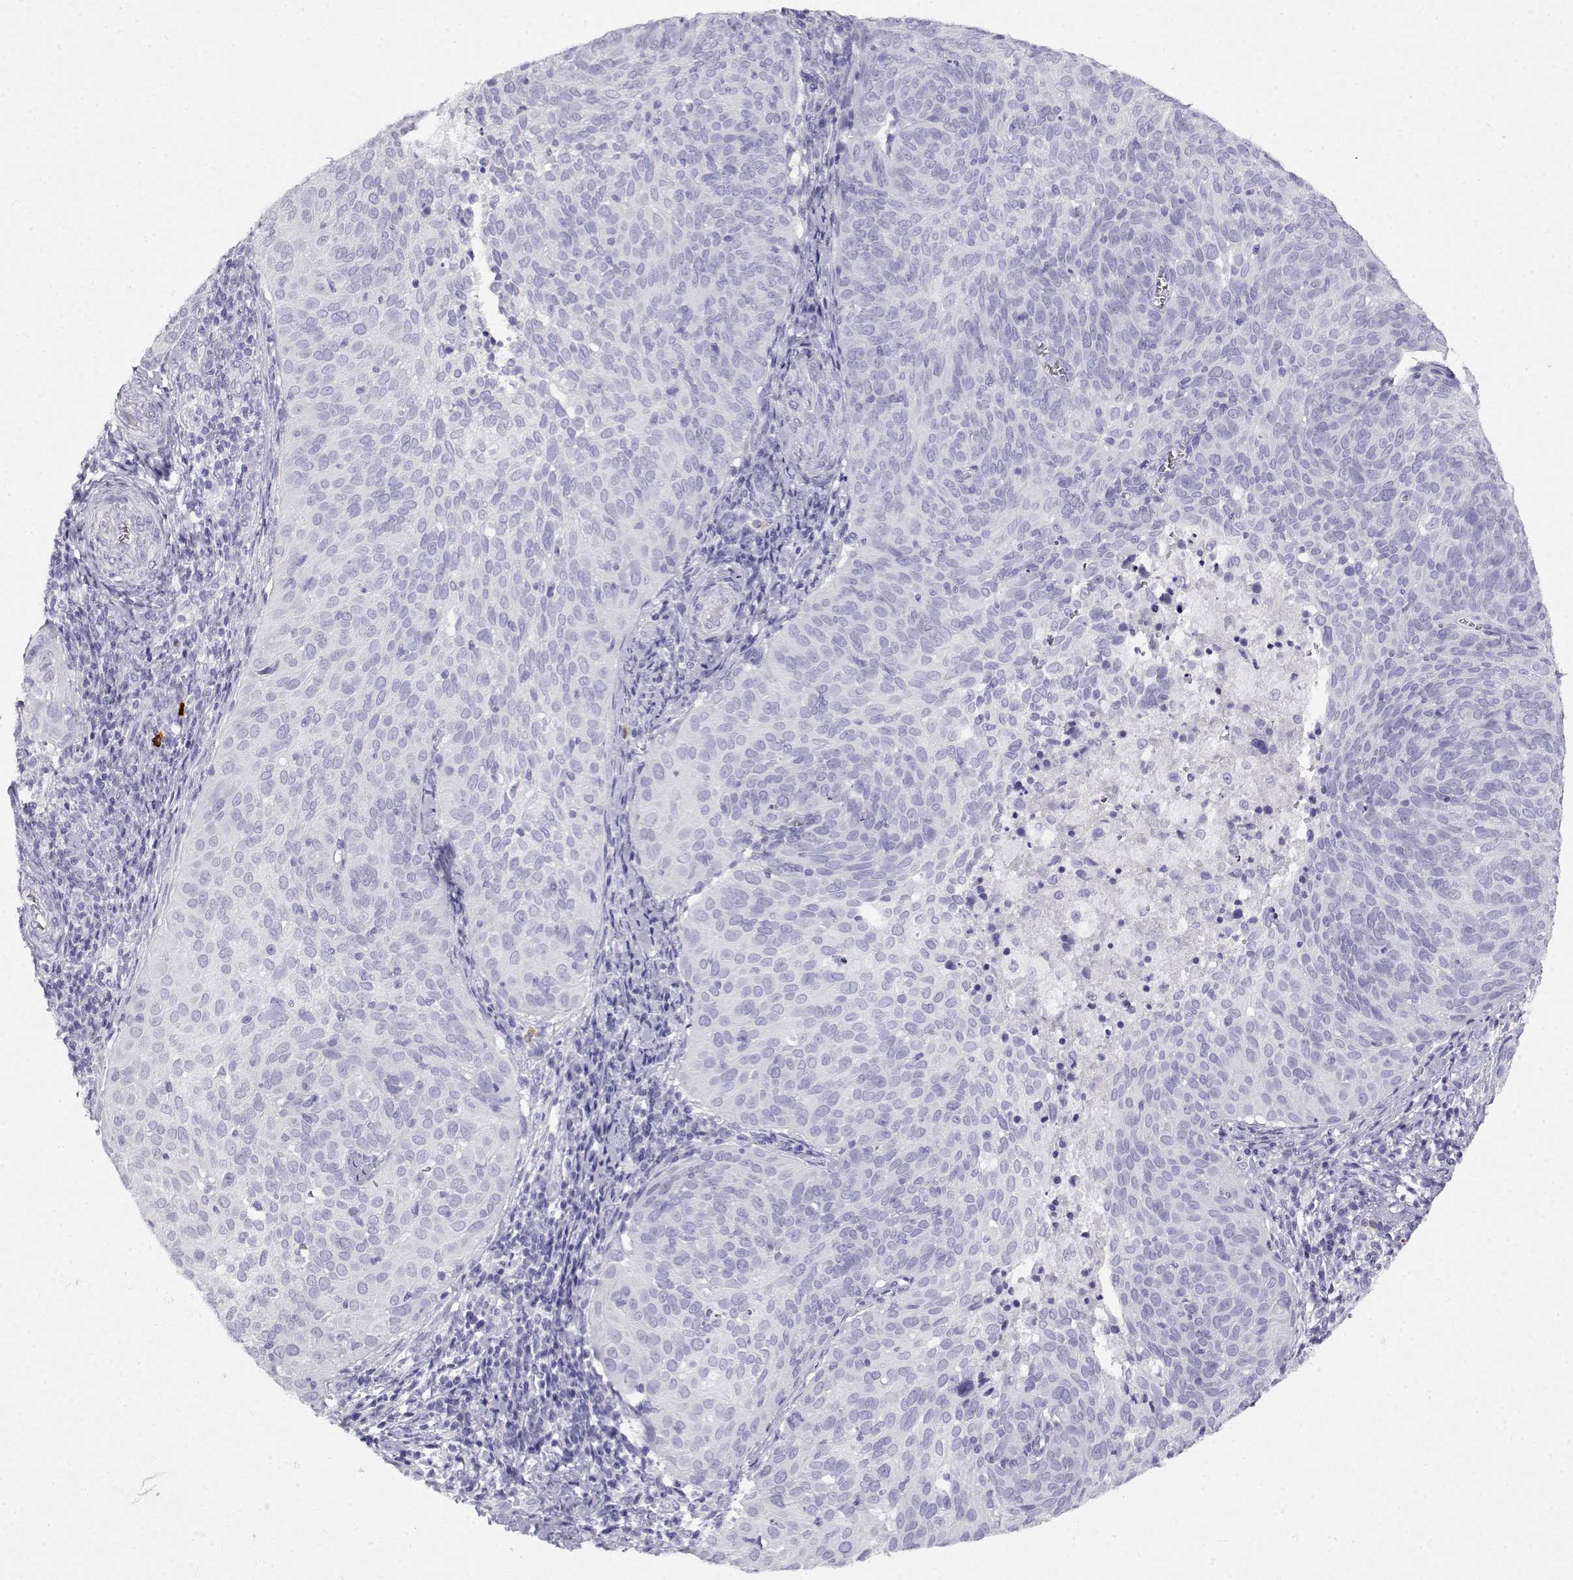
{"staining": {"intensity": "negative", "quantity": "none", "location": "none"}, "tissue": "cervical cancer", "cell_type": "Tumor cells", "image_type": "cancer", "snomed": [{"axis": "morphology", "description": "Squamous cell carcinoma, NOS"}, {"axis": "topography", "description": "Cervix"}], "caption": "Immunohistochemistry (IHC) of human cervical cancer reveals no expression in tumor cells. (Brightfield microscopy of DAB immunohistochemistry at high magnification).", "gene": "CABS1", "patient": {"sex": "female", "age": 39}}